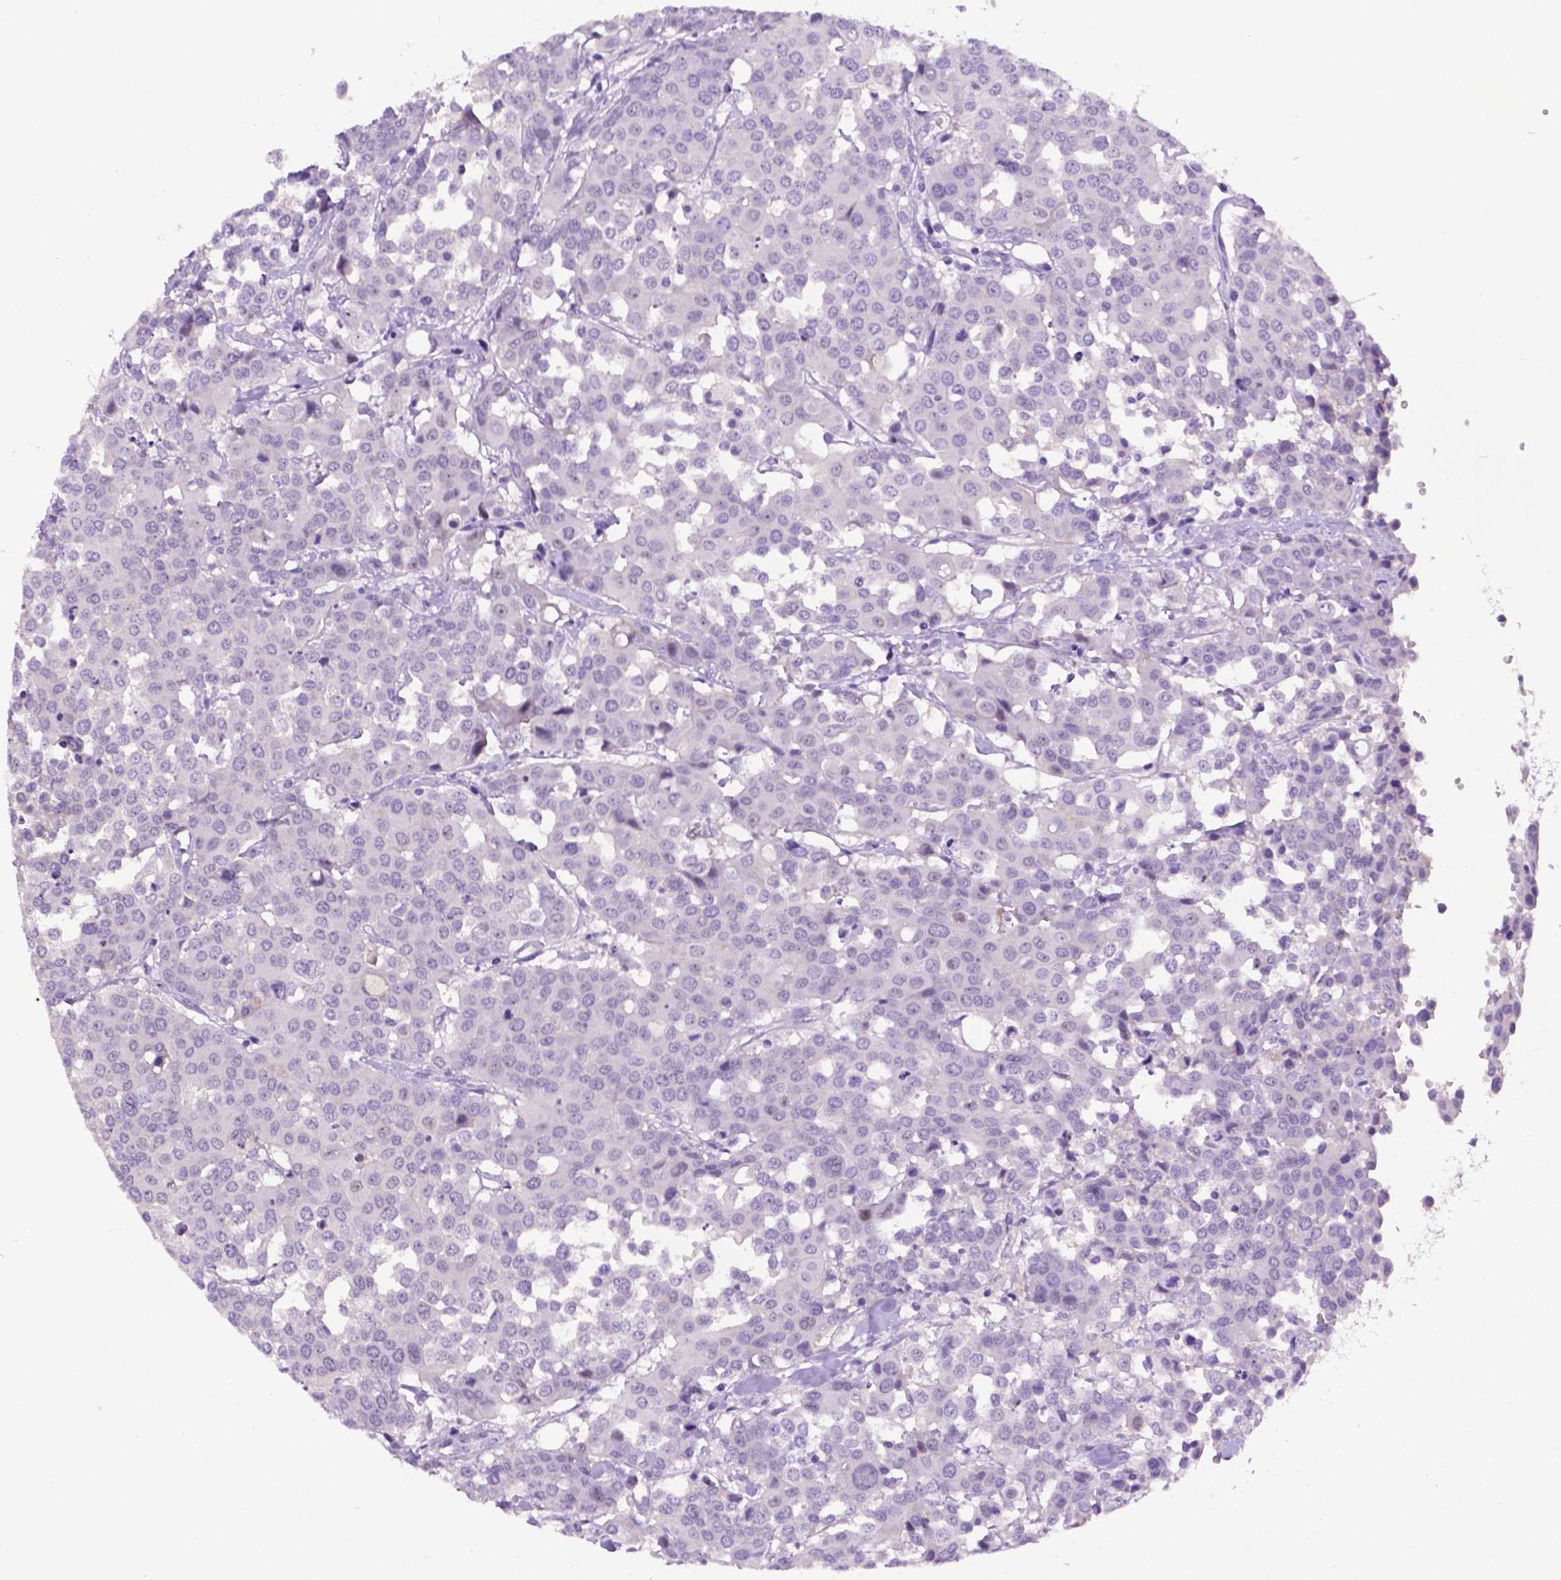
{"staining": {"intensity": "negative", "quantity": "none", "location": "none"}, "tissue": "carcinoid", "cell_type": "Tumor cells", "image_type": "cancer", "snomed": [{"axis": "morphology", "description": "Carcinoid, malignant, NOS"}, {"axis": "topography", "description": "Colon"}], "caption": "Photomicrograph shows no protein positivity in tumor cells of malignant carcinoid tissue. The staining is performed using DAB brown chromogen with nuclei counter-stained in using hematoxylin.", "gene": "TACSTD2", "patient": {"sex": "male", "age": 81}}